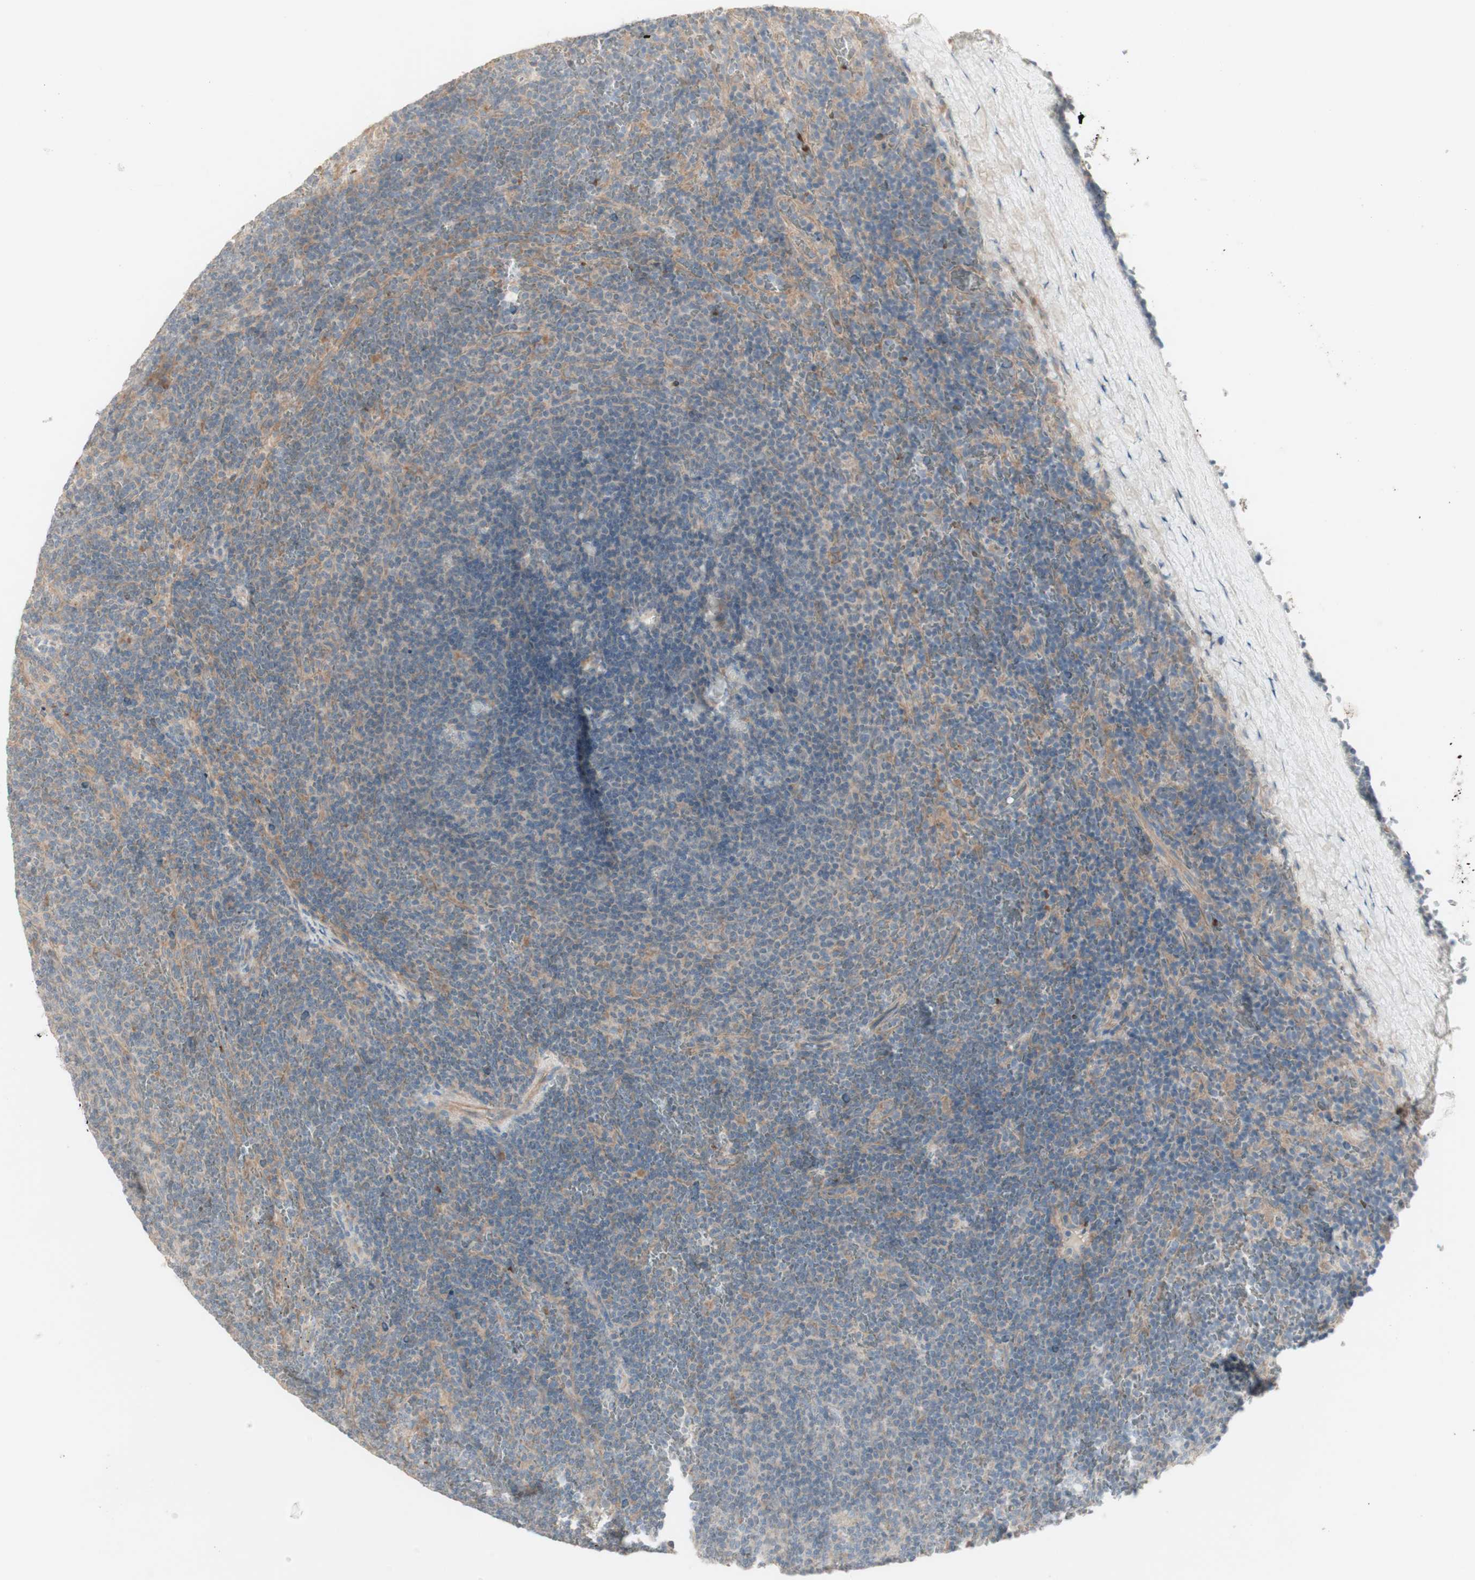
{"staining": {"intensity": "weak", "quantity": "25%-75%", "location": "cytoplasmic/membranous"}, "tissue": "lymphoma", "cell_type": "Tumor cells", "image_type": "cancer", "snomed": [{"axis": "morphology", "description": "Malignant lymphoma, non-Hodgkin's type, Low grade"}, {"axis": "topography", "description": "Spleen"}], "caption": "This histopathology image reveals immunohistochemistry (IHC) staining of human lymphoma, with low weak cytoplasmic/membranous expression in approximately 25%-75% of tumor cells.", "gene": "PTGER4", "patient": {"sex": "female", "age": 50}}